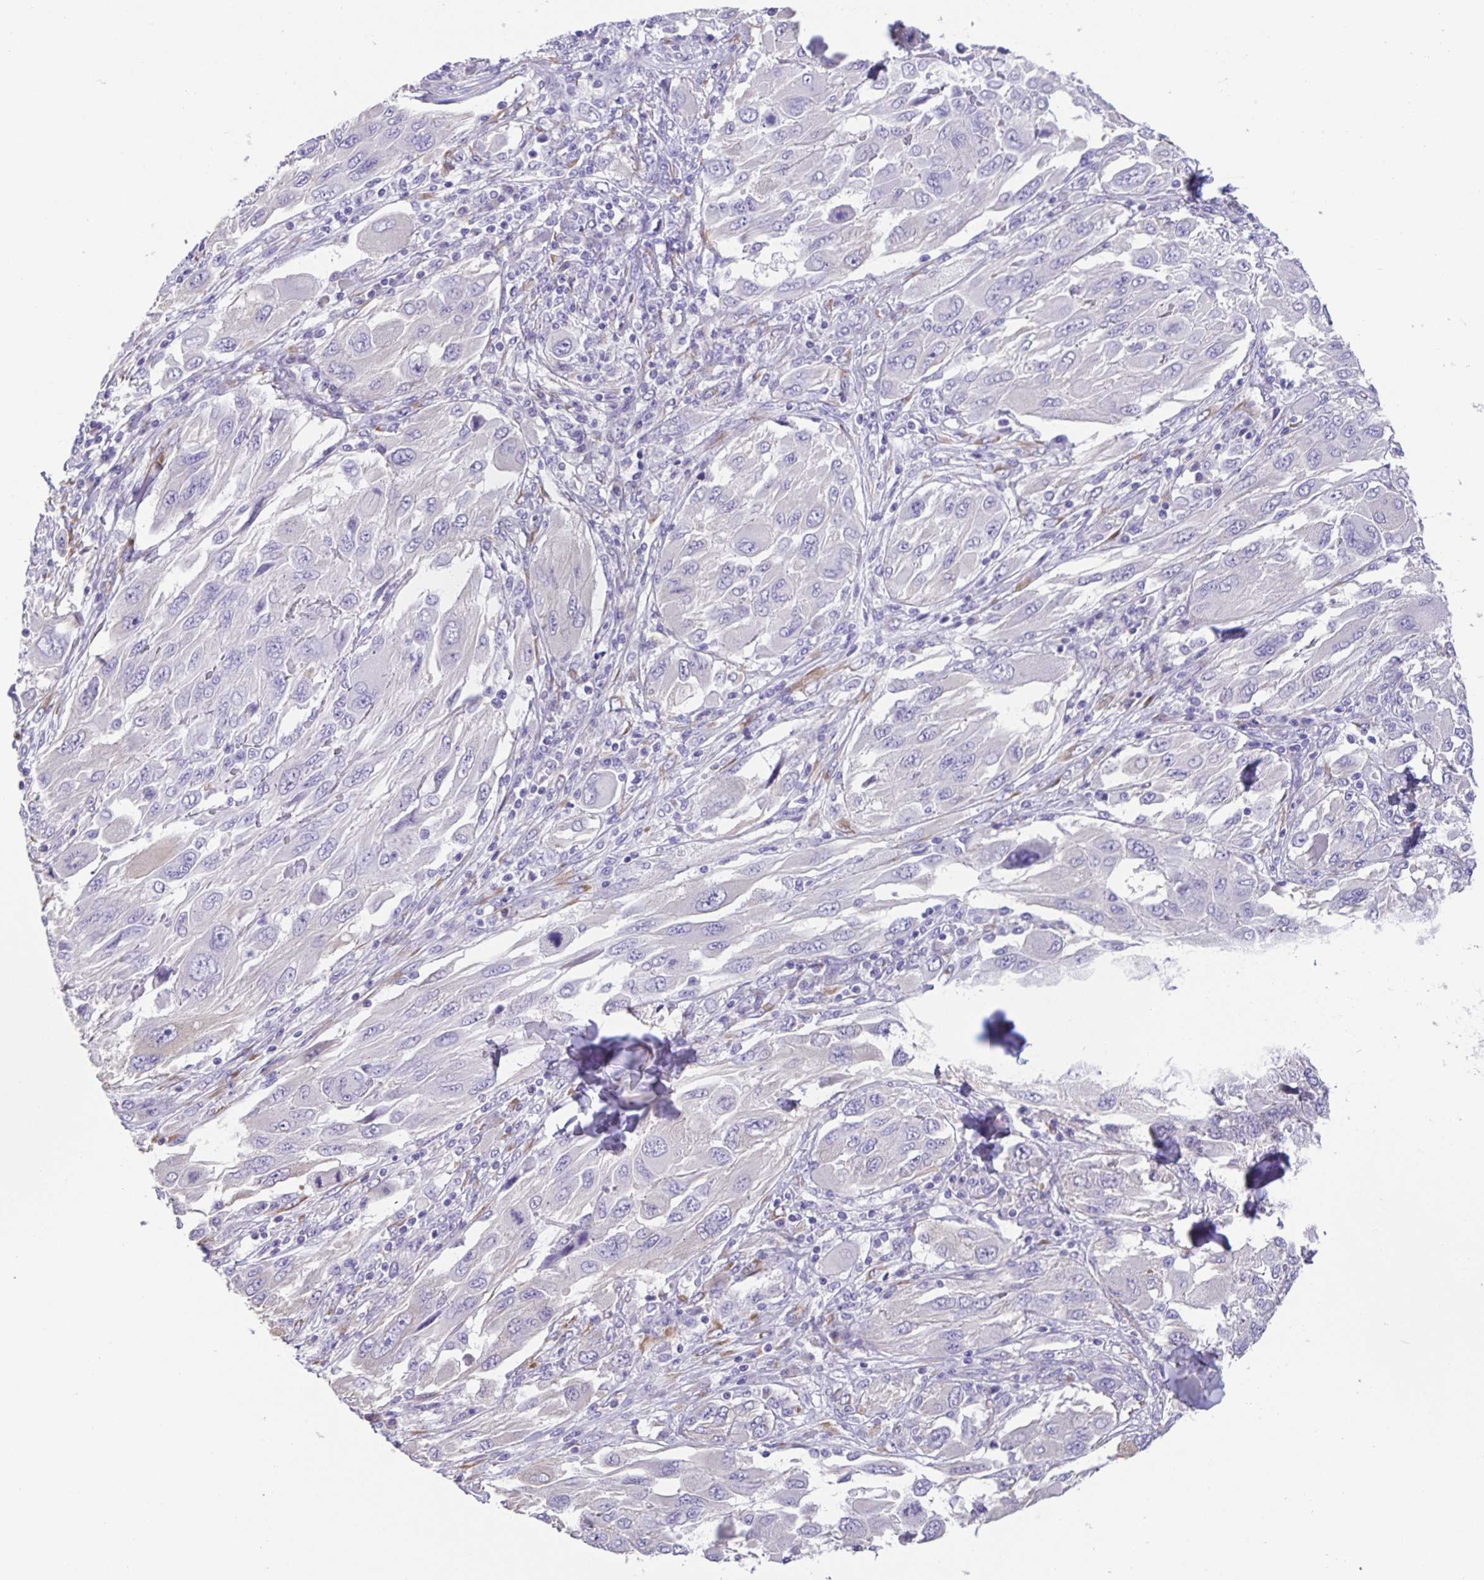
{"staining": {"intensity": "negative", "quantity": "none", "location": "none"}, "tissue": "melanoma", "cell_type": "Tumor cells", "image_type": "cancer", "snomed": [{"axis": "morphology", "description": "Malignant melanoma, NOS"}, {"axis": "topography", "description": "Skin"}], "caption": "Micrograph shows no protein staining in tumor cells of melanoma tissue.", "gene": "PRR36", "patient": {"sex": "female", "age": 91}}